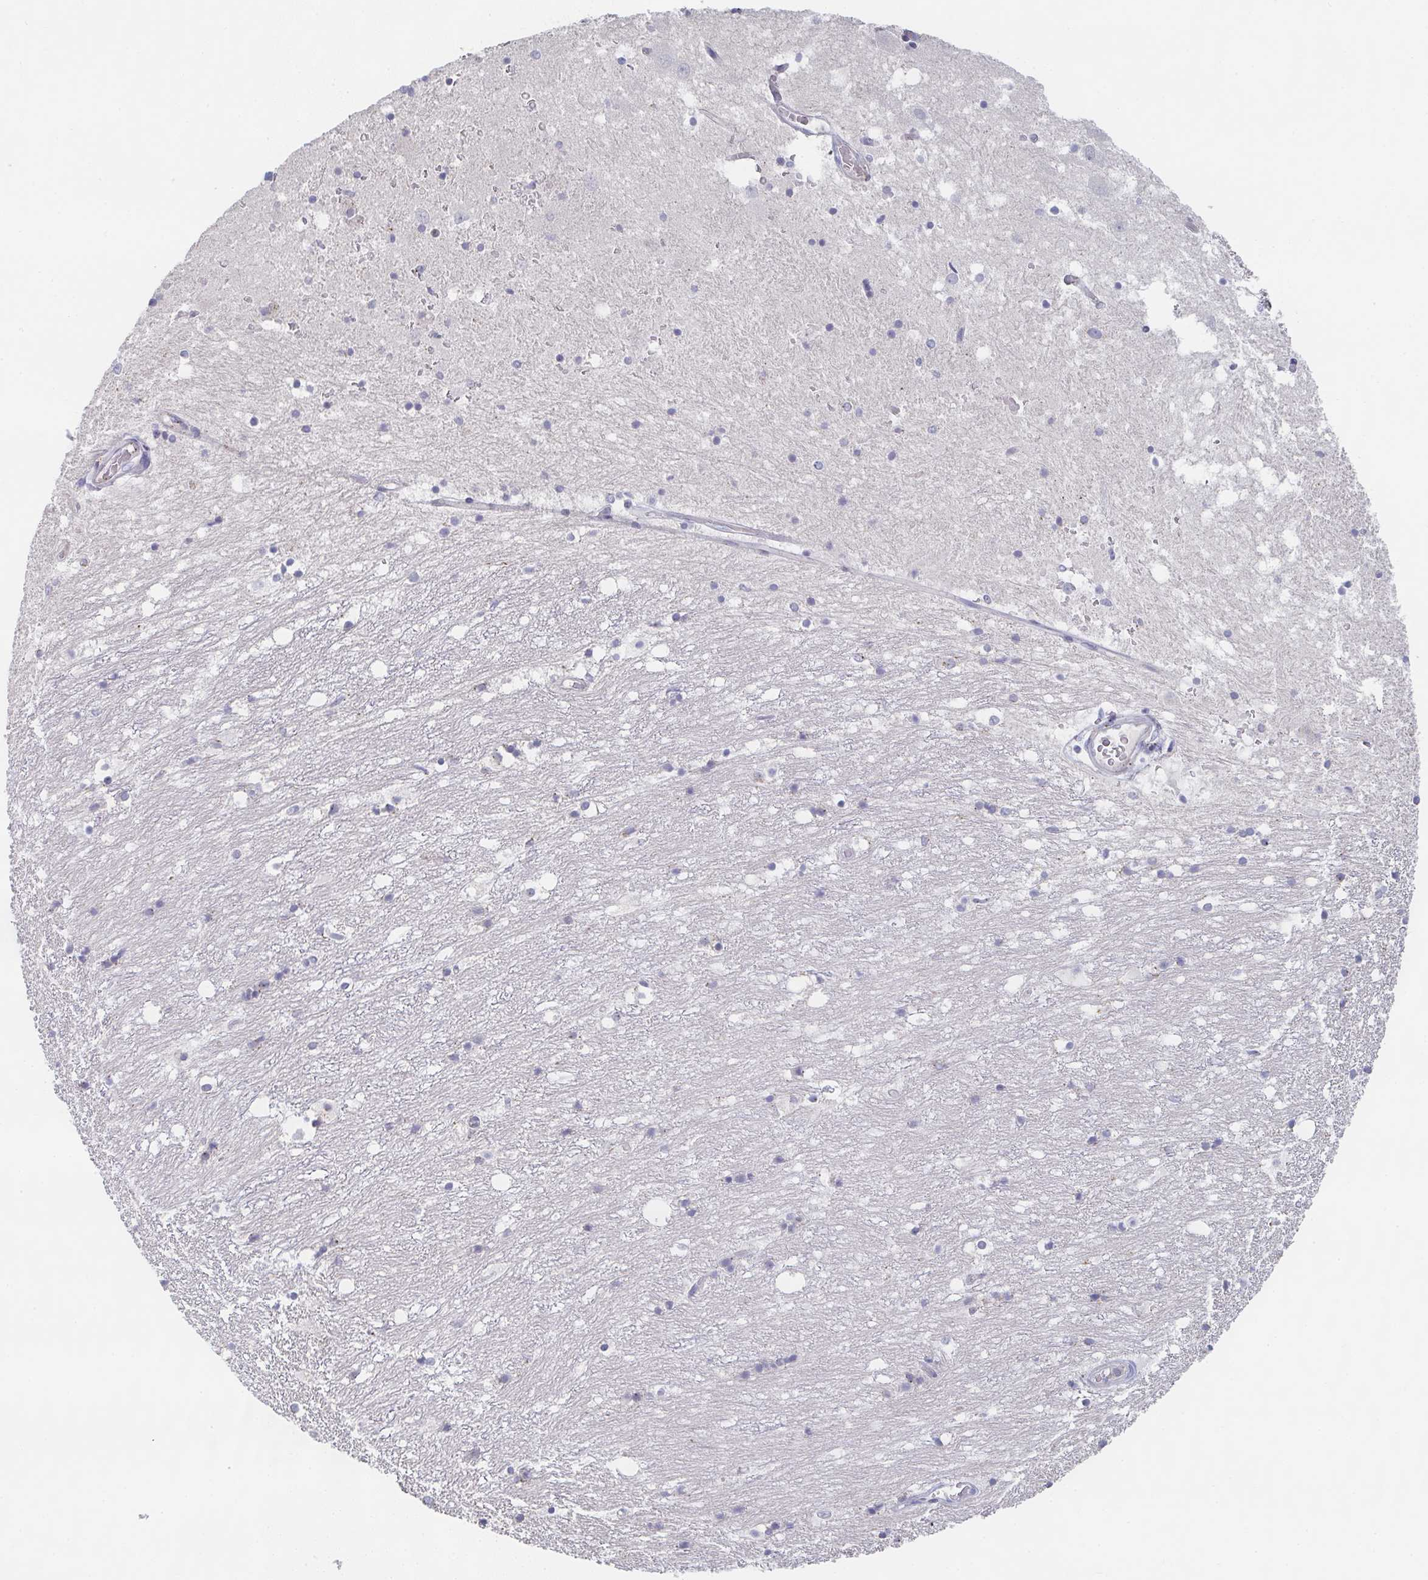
{"staining": {"intensity": "negative", "quantity": "none", "location": "none"}, "tissue": "hippocampus", "cell_type": "Glial cells", "image_type": "normal", "snomed": [{"axis": "morphology", "description": "Normal tissue, NOS"}, {"axis": "topography", "description": "Hippocampus"}], "caption": "This is an IHC micrograph of unremarkable human hippocampus. There is no staining in glial cells.", "gene": "CHMP5", "patient": {"sex": "female", "age": 52}}